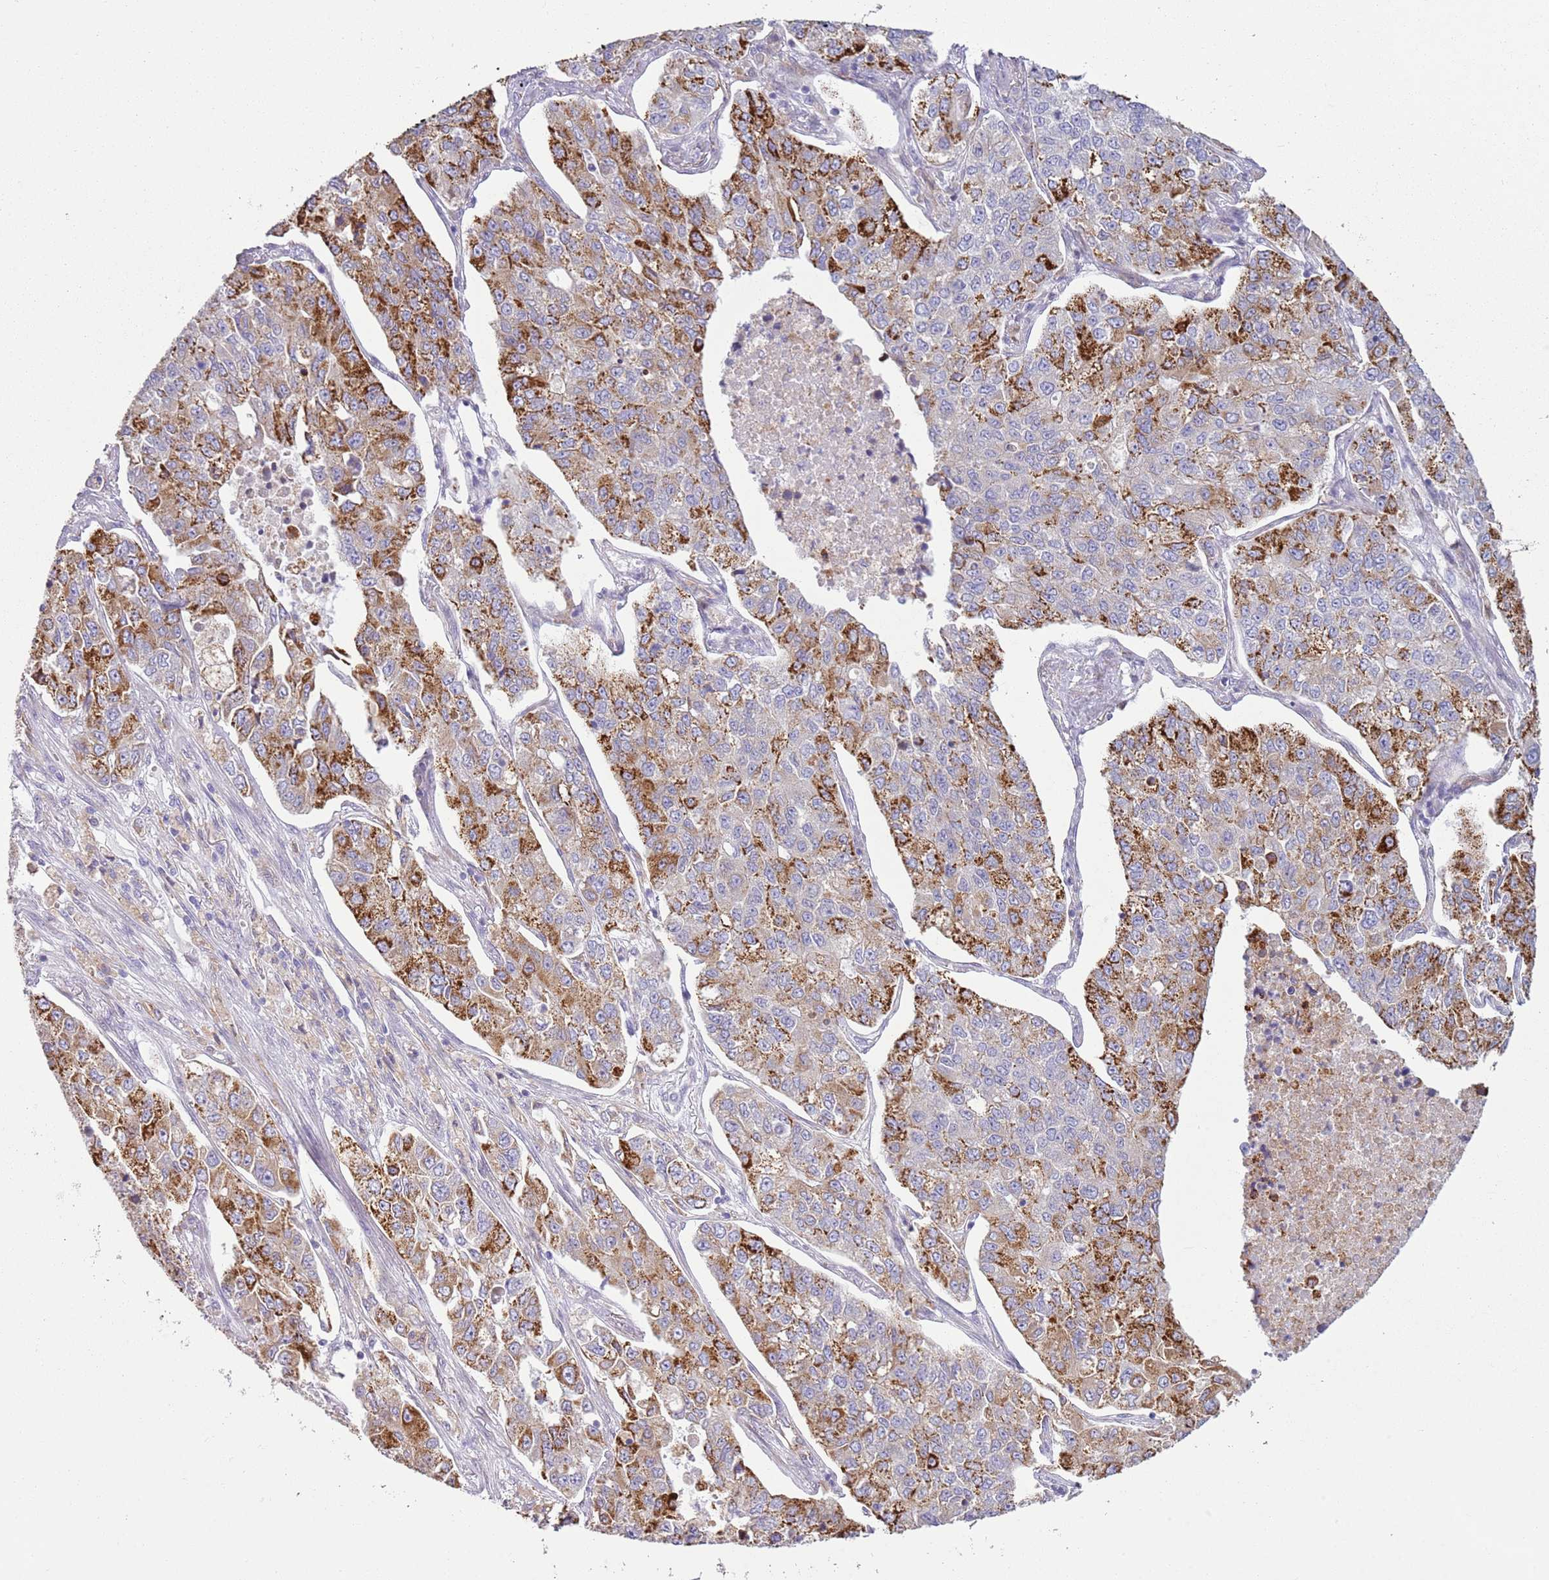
{"staining": {"intensity": "strong", "quantity": "25%-75%", "location": "cytoplasmic/membranous"}, "tissue": "lung cancer", "cell_type": "Tumor cells", "image_type": "cancer", "snomed": [{"axis": "morphology", "description": "Adenocarcinoma, NOS"}, {"axis": "topography", "description": "Lung"}], "caption": "Lung adenocarcinoma stained with a brown dye displays strong cytoplasmic/membranous positive staining in approximately 25%-75% of tumor cells.", "gene": "OAF", "patient": {"sex": "male", "age": 49}}